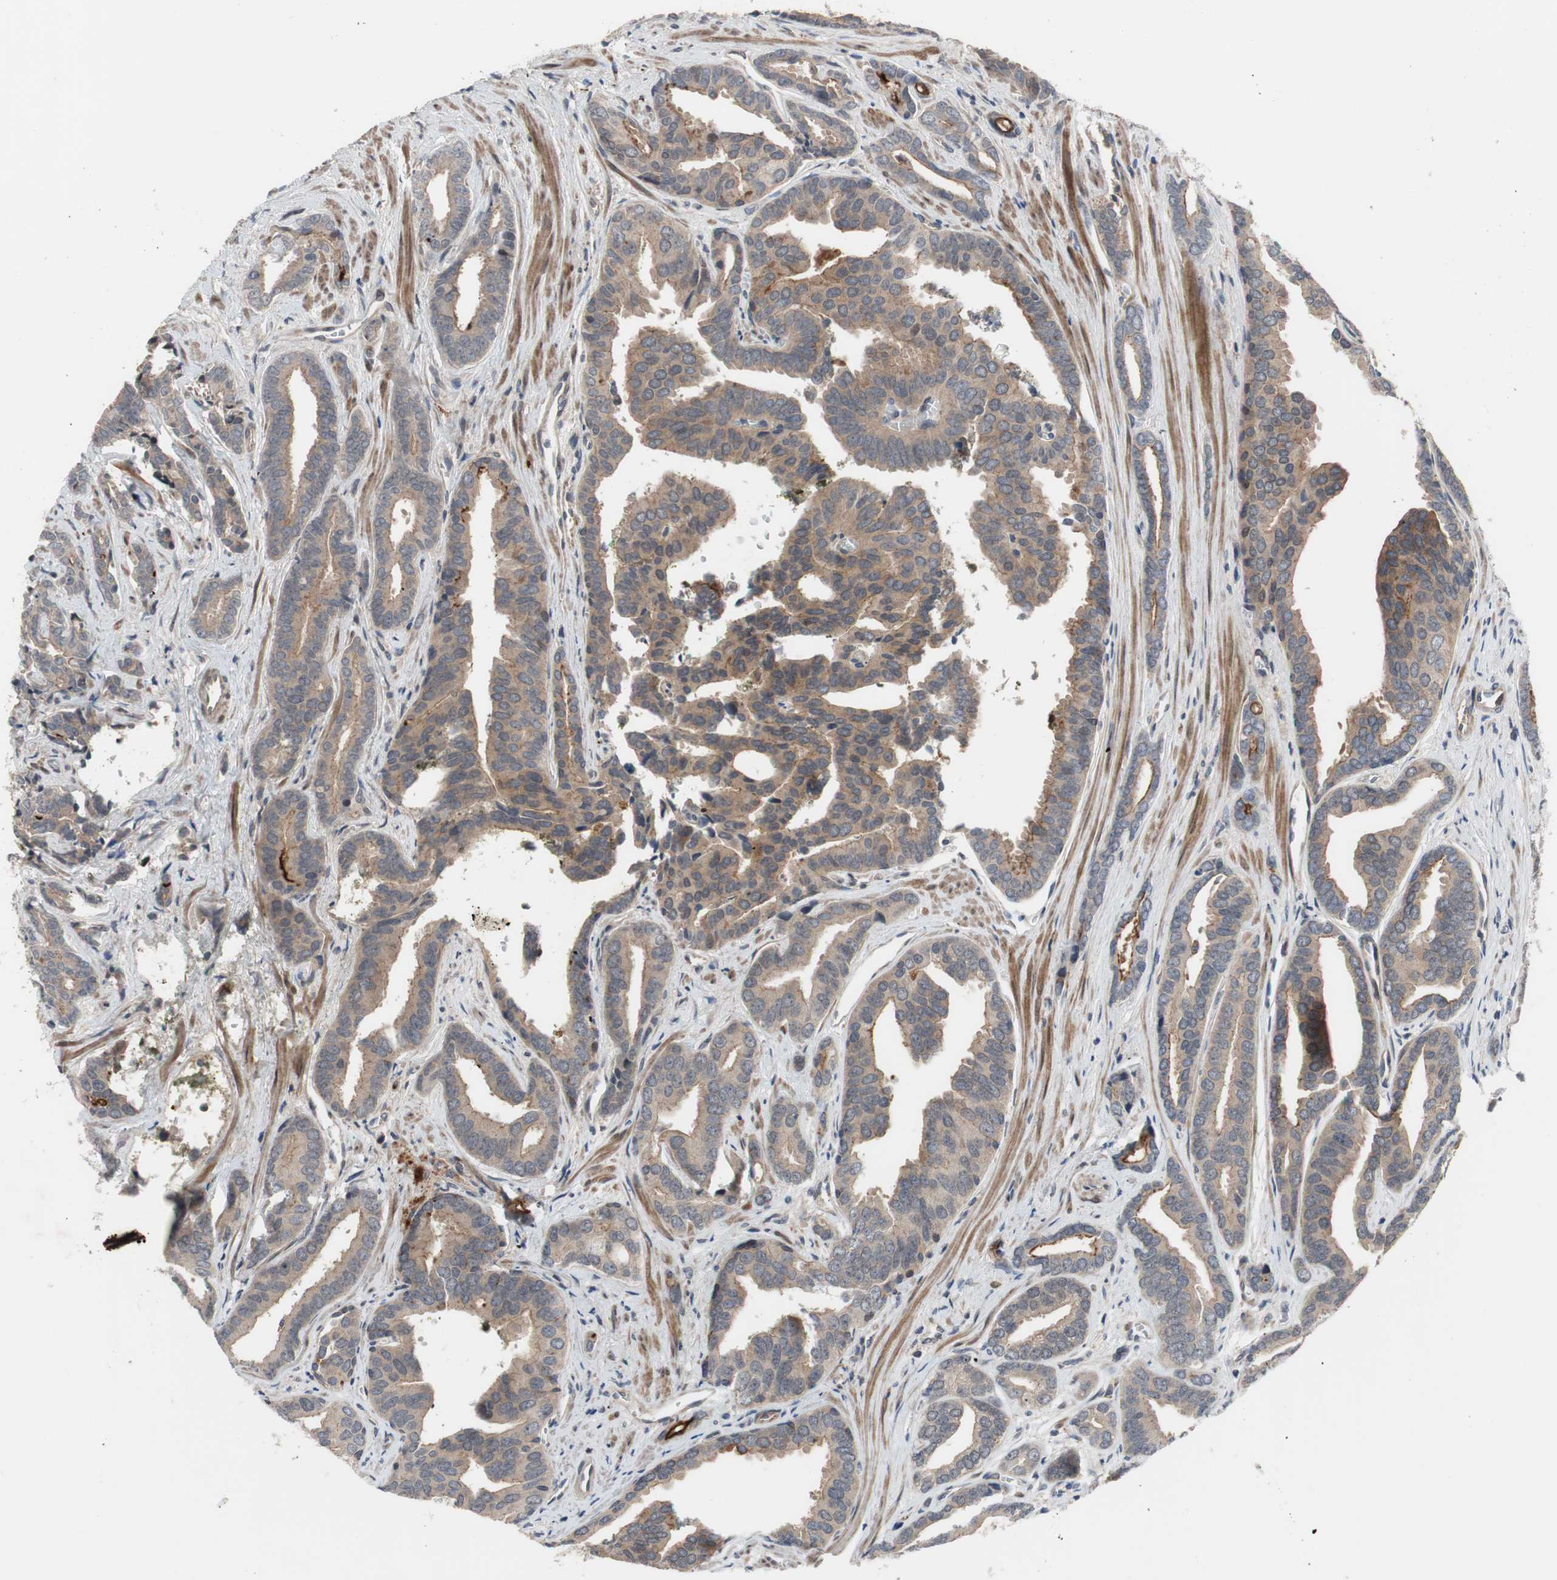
{"staining": {"intensity": "moderate", "quantity": ">75%", "location": "cytoplasmic/membranous"}, "tissue": "prostate cancer", "cell_type": "Tumor cells", "image_type": "cancer", "snomed": [{"axis": "morphology", "description": "Adenocarcinoma, High grade"}, {"axis": "topography", "description": "Prostate"}], "caption": "Immunohistochemical staining of adenocarcinoma (high-grade) (prostate) reveals moderate cytoplasmic/membranous protein expression in approximately >75% of tumor cells.", "gene": "OAZ1", "patient": {"sex": "male", "age": 67}}